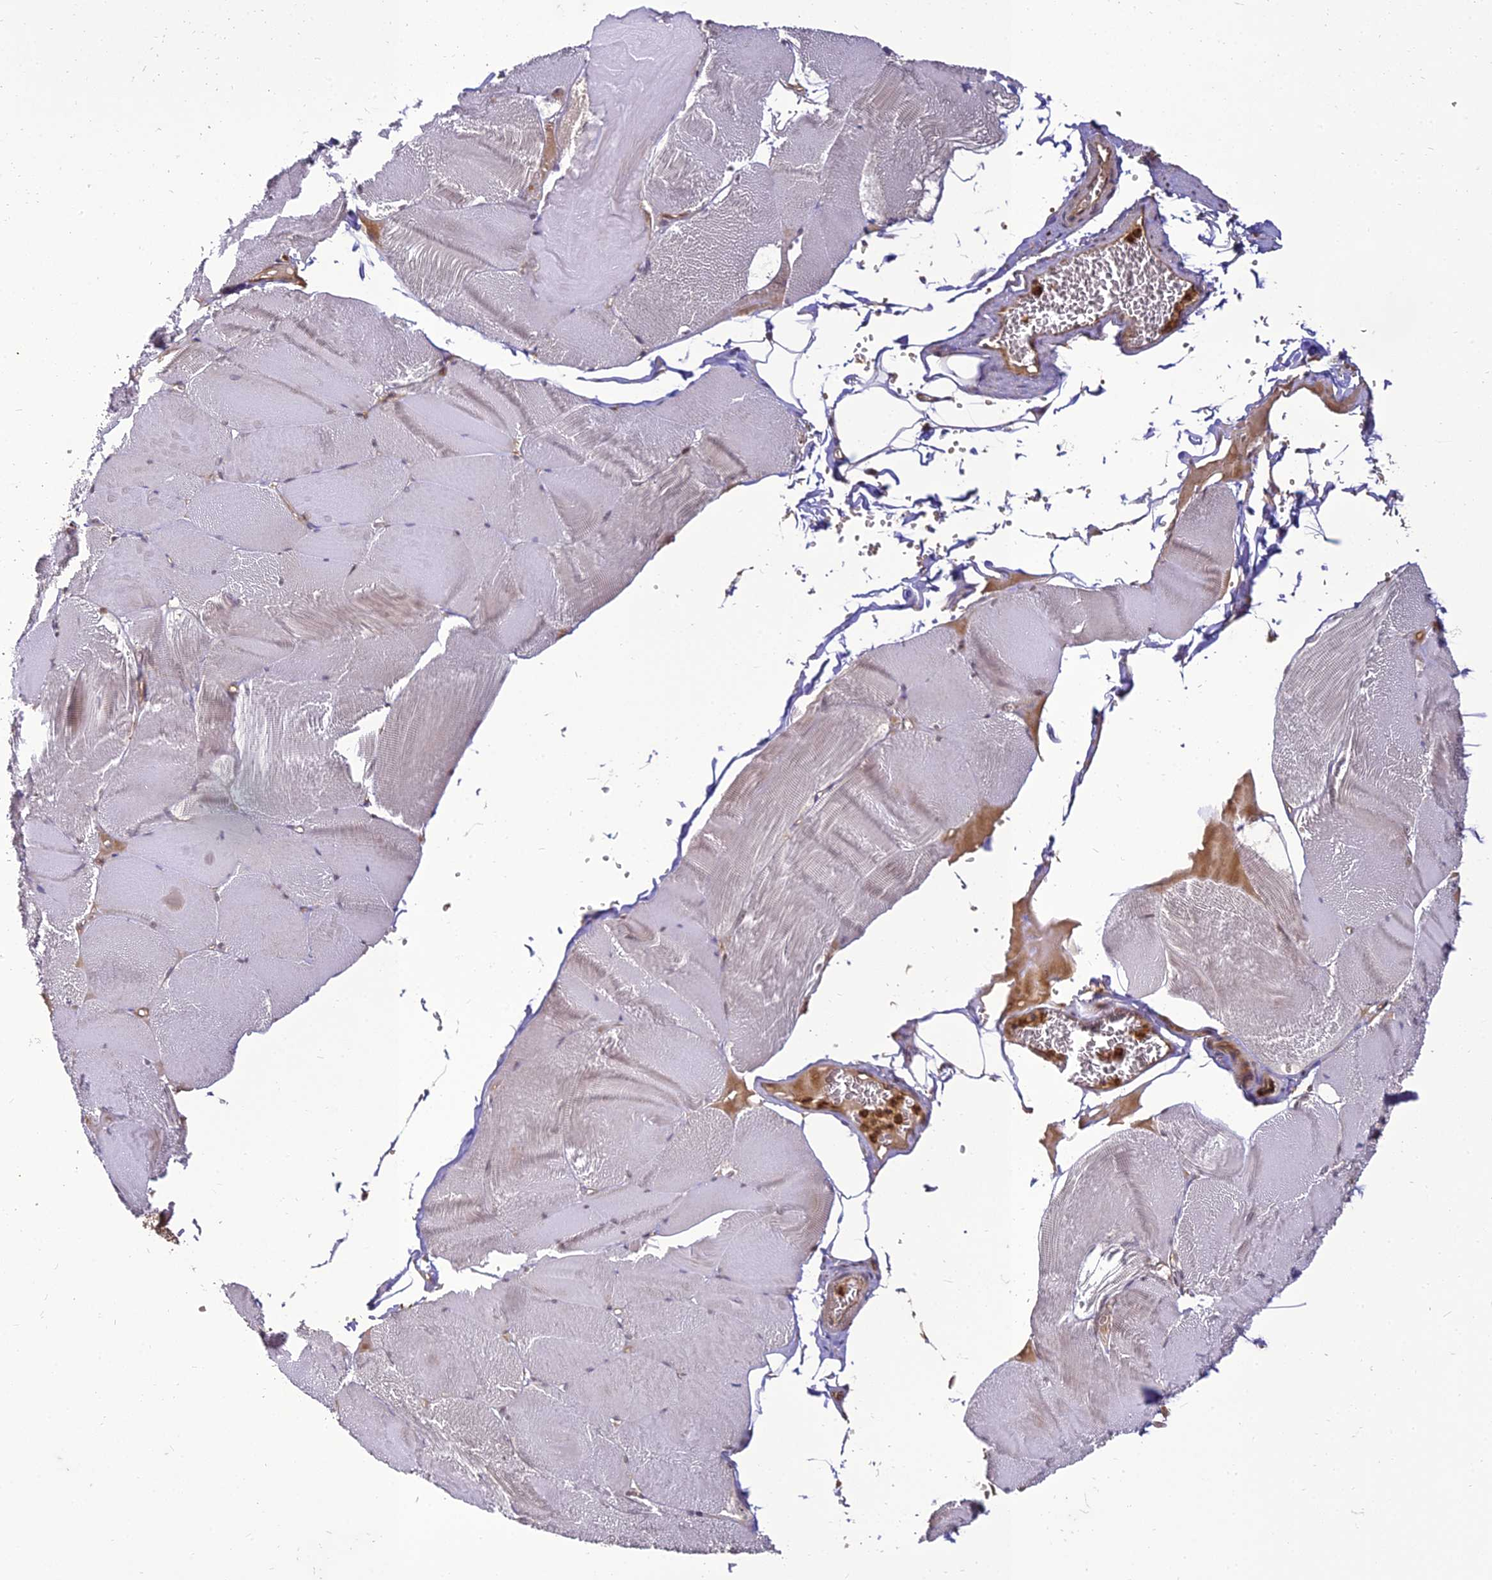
{"staining": {"intensity": "weak", "quantity": "<25%", "location": "cytoplasmic/membranous"}, "tissue": "skeletal muscle", "cell_type": "Myocytes", "image_type": "normal", "snomed": [{"axis": "morphology", "description": "Normal tissue, NOS"}, {"axis": "morphology", "description": "Basal cell carcinoma"}, {"axis": "topography", "description": "Skeletal muscle"}], "caption": "Immunohistochemistry (IHC) image of benign skeletal muscle: human skeletal muscle stained with DAB (3,3'-diaminobenzidine) displays no significant protein positivity in myocytes.", "gene": "BCDIN3D", "patient": {"sex": "female", "age": 64}}